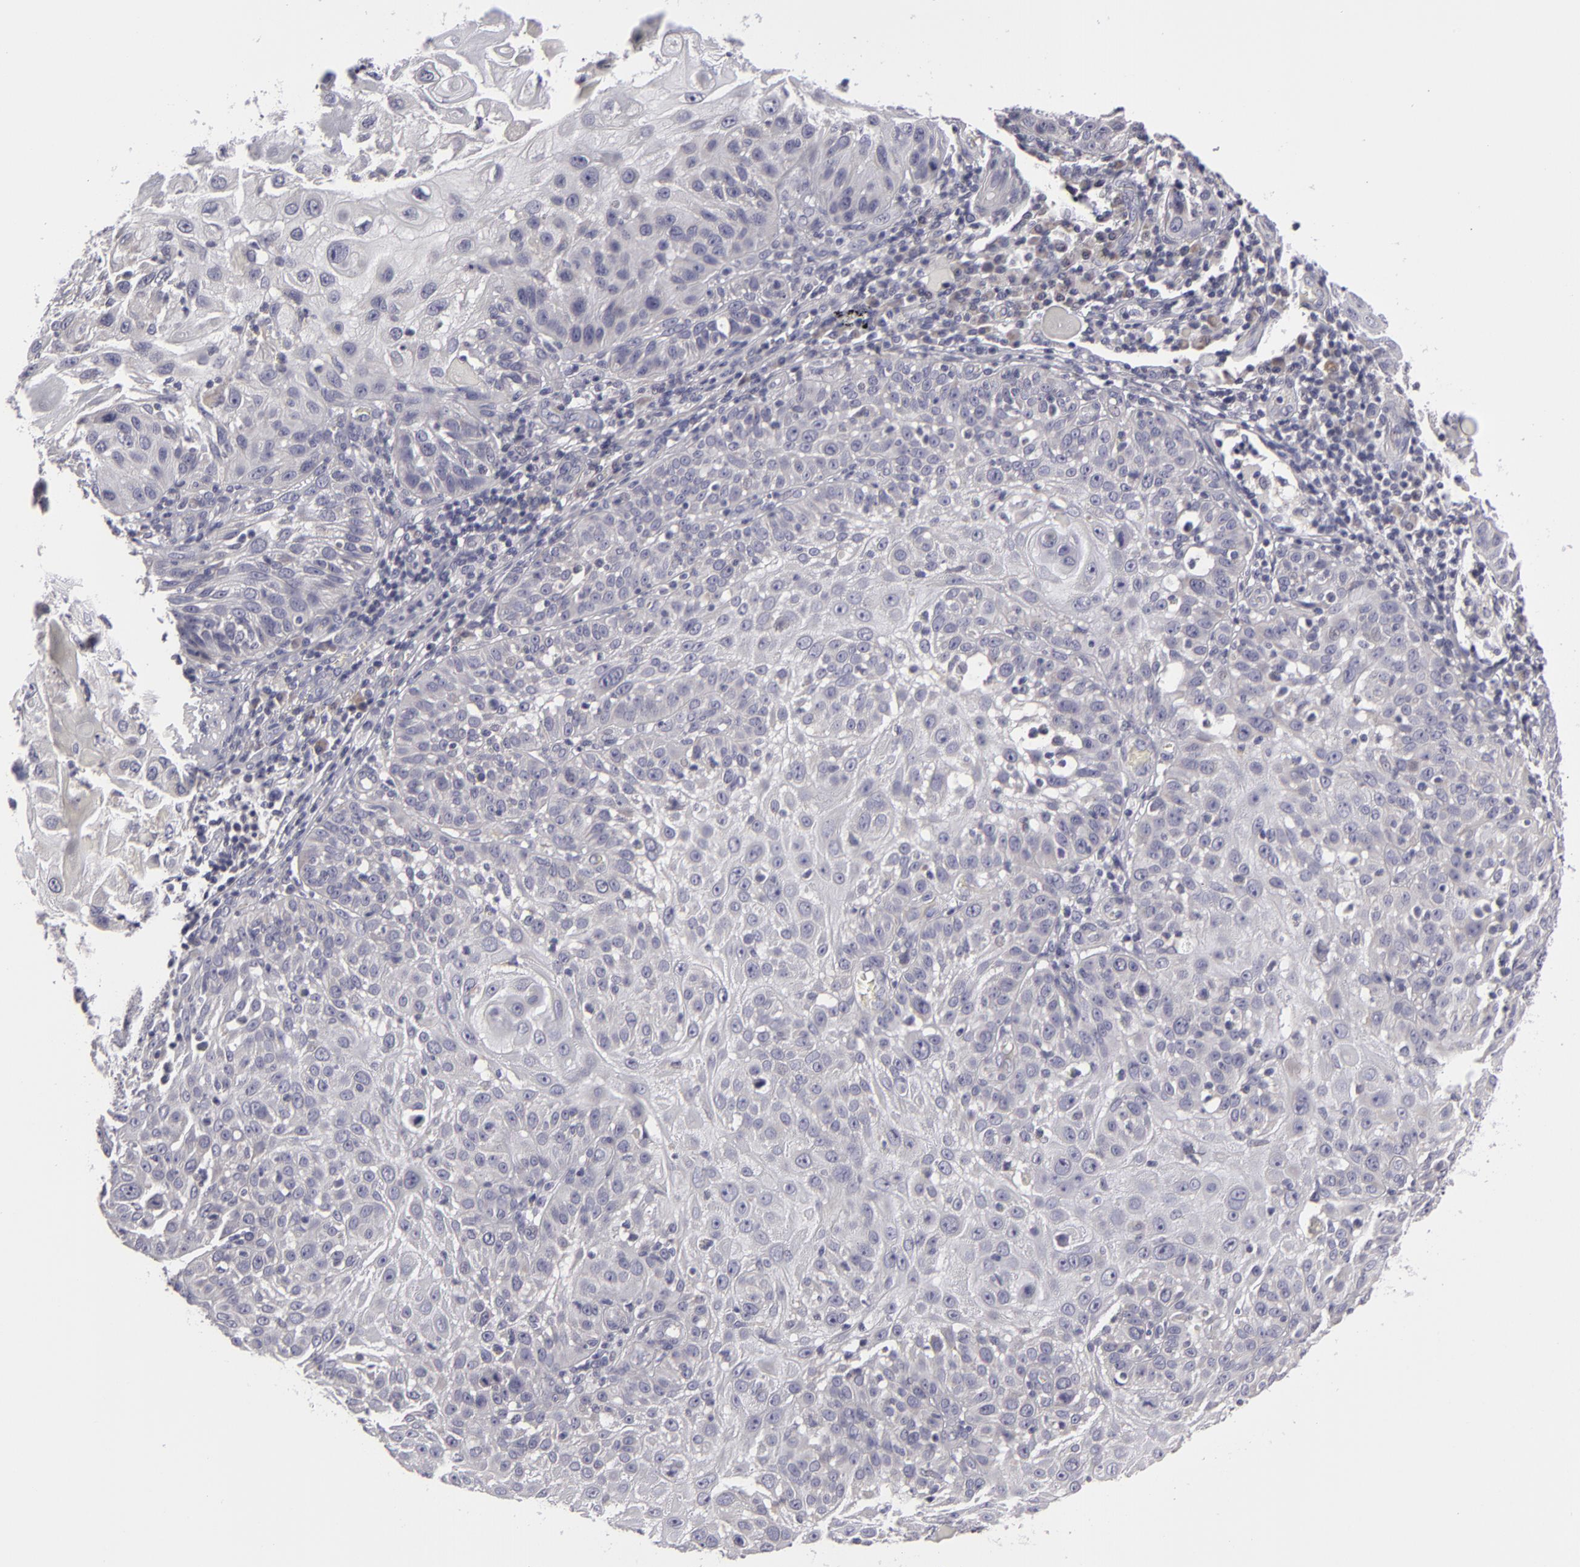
{"staining": {"intensity": "negative", "quantity": "none", "location": "none"}, "tissue": "skin cancer", "cell_type": "Tumor cells", "image_type": "cancer", "snomed": [{"axis": "morphology", "description": "Squamous cell carcinoma, NOS"}, {"axis": "topography", "description": "Skin"}], "caption": "The immunohistochemistry (IHC) micrograph has no significant expression in tumor cells of squamous cell carcinoma (skin) tissue.", "gene": "ATP2B3", "patient": {"sex": "female", "age": 89}}